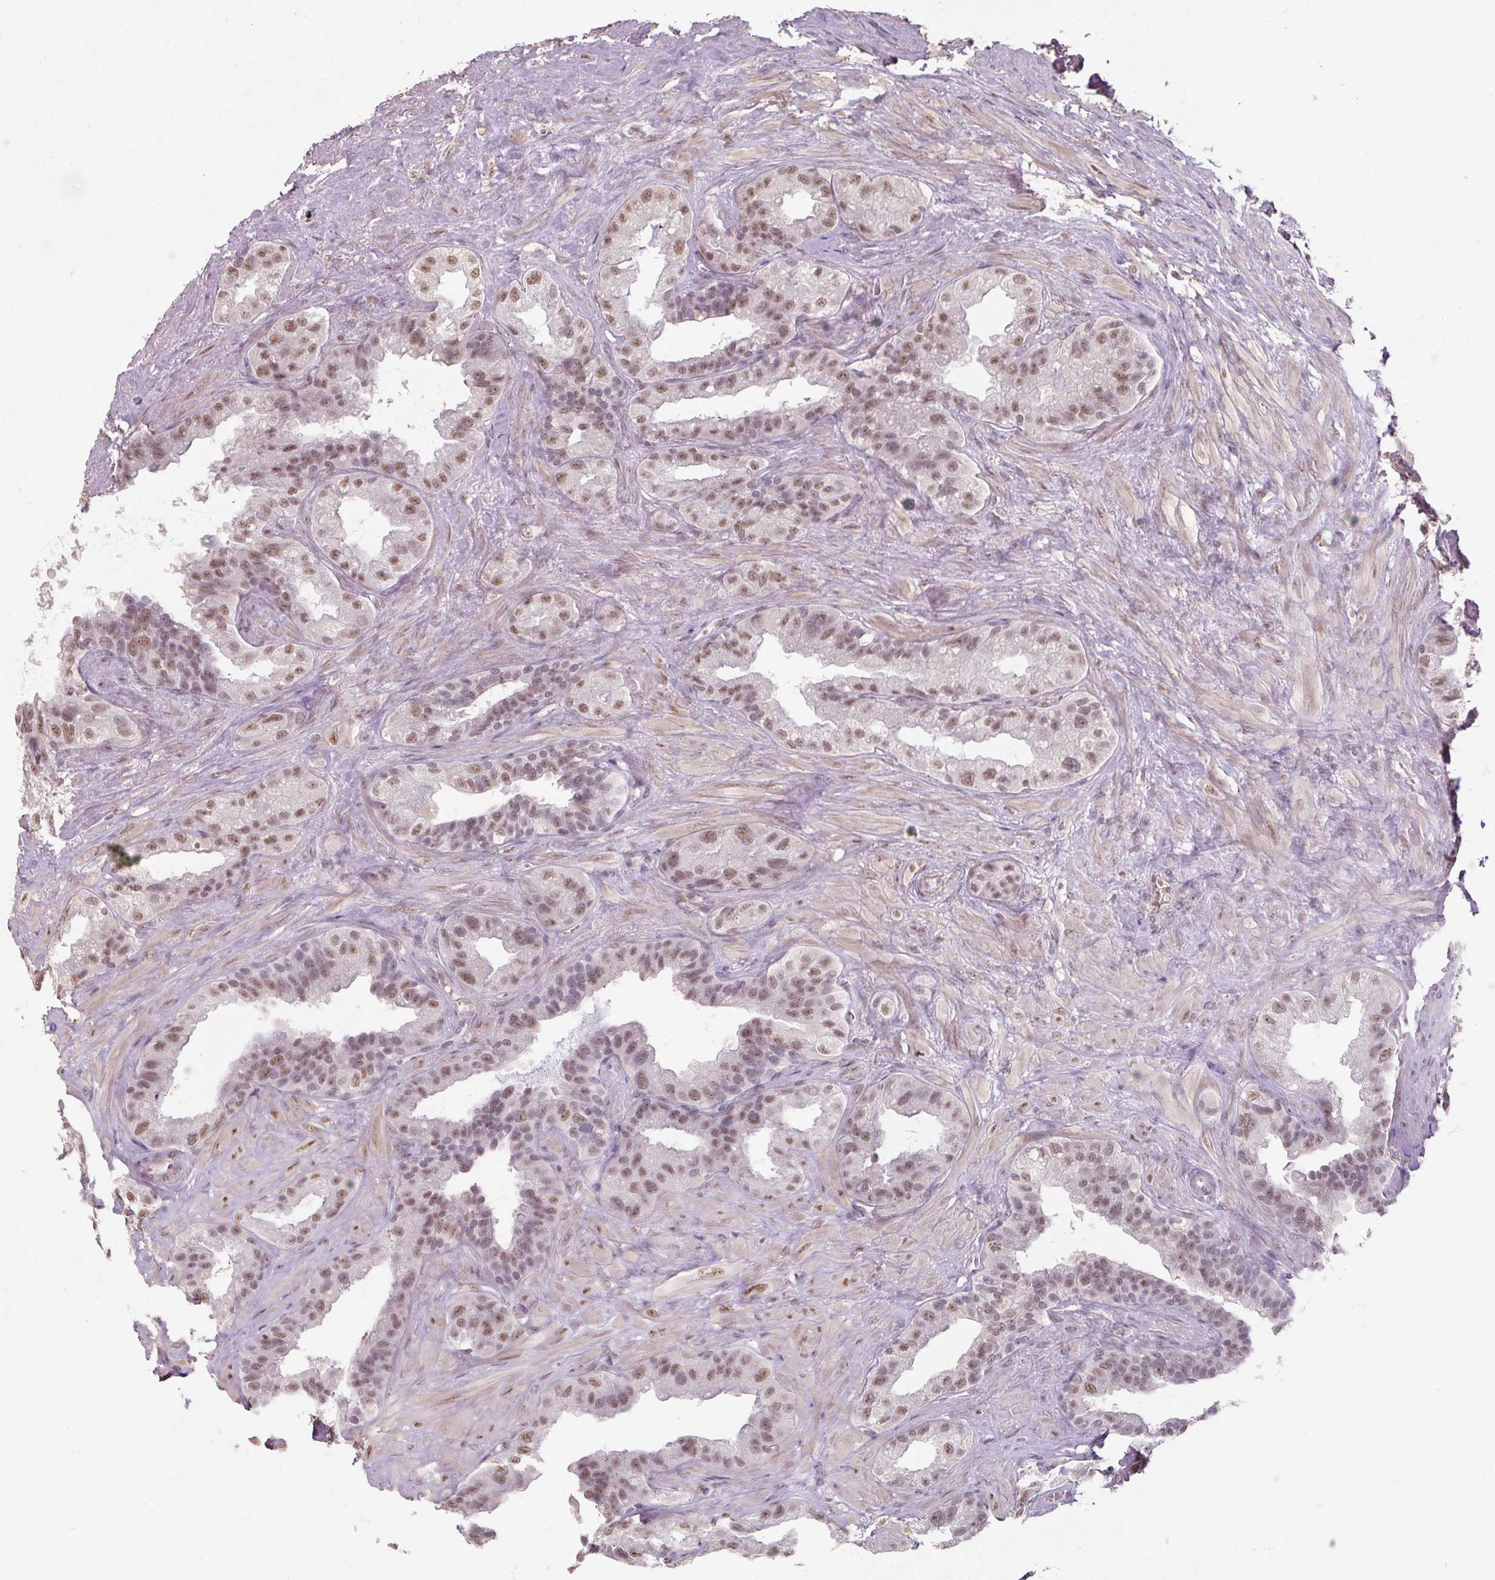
{"staining": {"intensity": "moderate", "quantity": ">75%", "location": "nuclear"}, "tissue": "seminal vesicle", "cell_type": "Glandular cells", "image_type": "normal", "snomed": [{"axis": "morphology", "description": "Normal tissue, NOS"}, {"axis": "topography", "description": "Seminal veicle"}, {"axis": "topography", "description": "Peripheral nerve tissue"}], "caption": "This photomicrograph displays IHC staining of normal seminal vesicle, with medium moderate nuclear expression in approximately >75% of glandular cells.", "gene": "ENSG00000291316", "patient": {"sex": "male", "age": 76}}